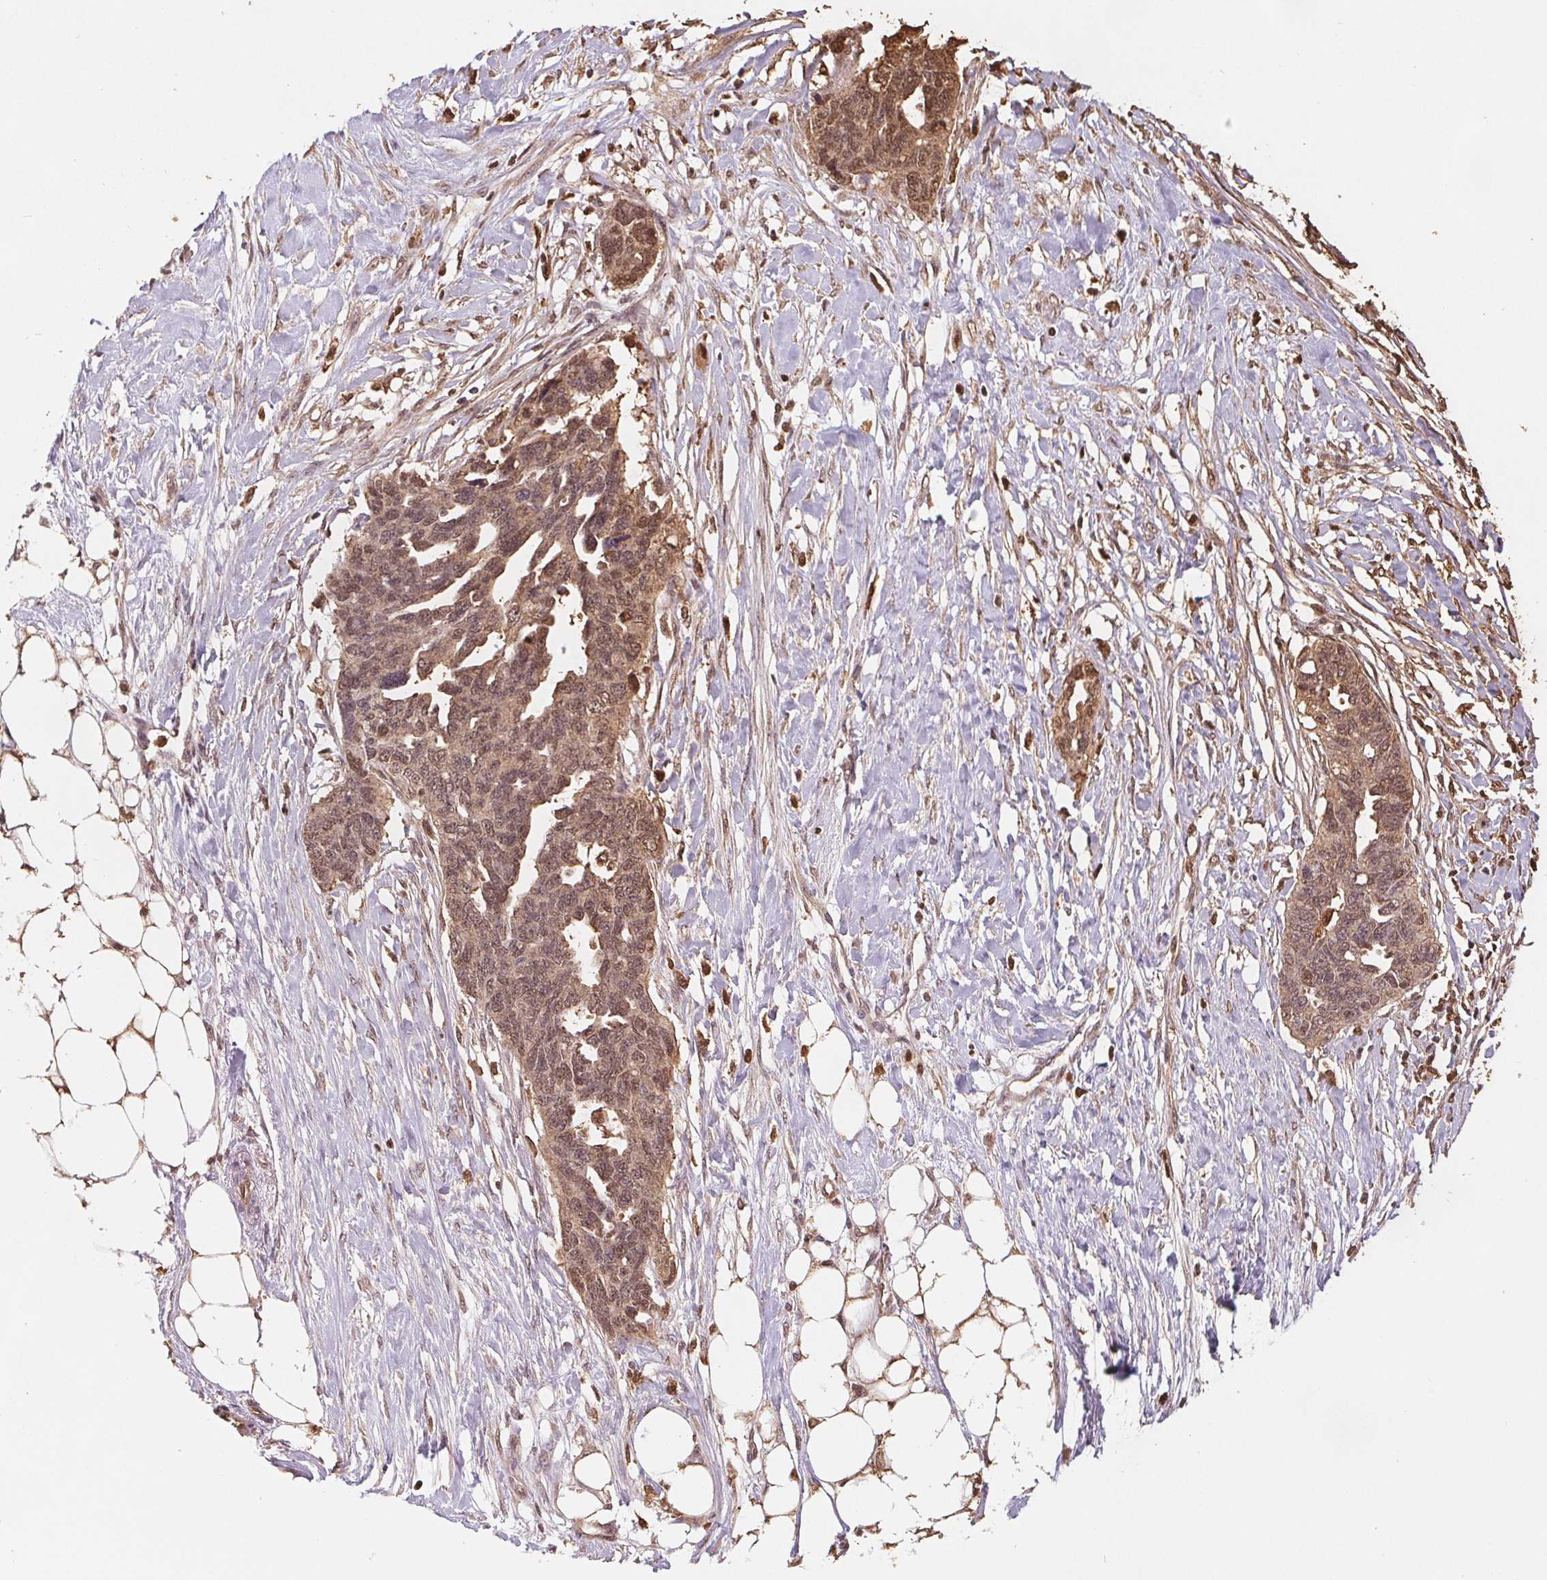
{"staining": {"intensity": "moderate", "quantity": ">75%", "location": "cytoplasmic/membranous,nuclear"}, "tissue": "ovarian cancer", "cell_type": "Tumor cells", "image_type": "cancer", "snomed": [{"axis": "morphology", "description": "Cystadenocarcinoma, serous, NOS"}, {"axis": "topography", "description": "Ovary"}], "caption": "IHC of ovarian cancer demonstrates medium levels of moderate cytoplasmic/membranous and nuclear staining in about >75% of tumor cells. (Stains: DAB in brown, nuclei in blue, Microscopy: brightfield microscopy at high magnification).", "gene": "ENO1", "patient": {"sex": "female", "age": 69}}